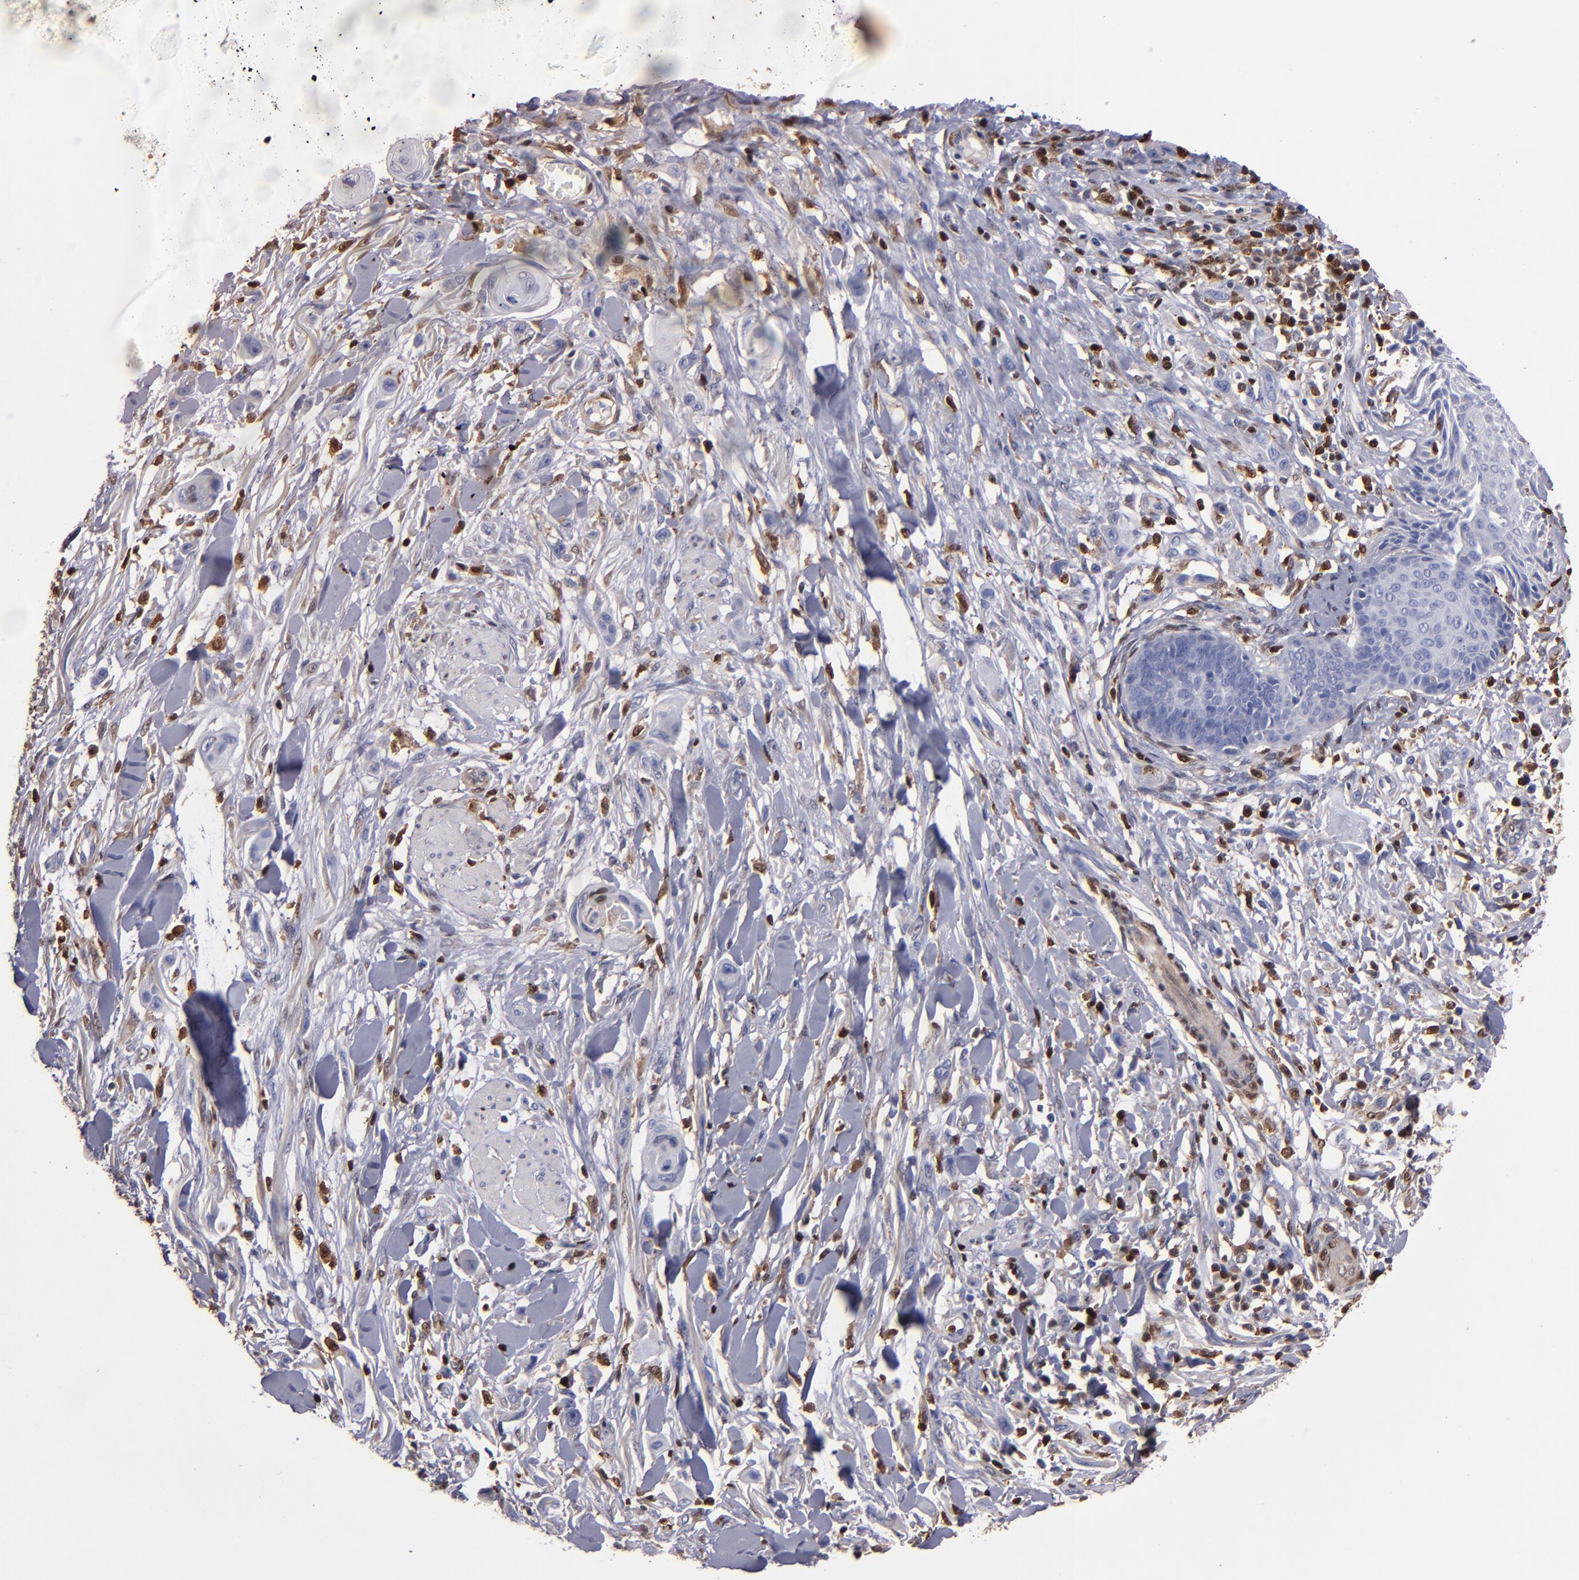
{"staining": {"intensity": "negative", "quantity": "none", "location": "none"}, "tissue": "skin cancer", "cell_type": "Tumor cells", "image_type": "cancer", "snomed": [{"axis": "morphology", "description": "Squamous cell carcinoma, NOS"}, {"axis": "topography", "description": "Skin"}], "caption": "Tumor cells show no significant protein positivity in skin cancer.", "gene": "S100A4", "patient": {"sex": "female", "age": 59}}